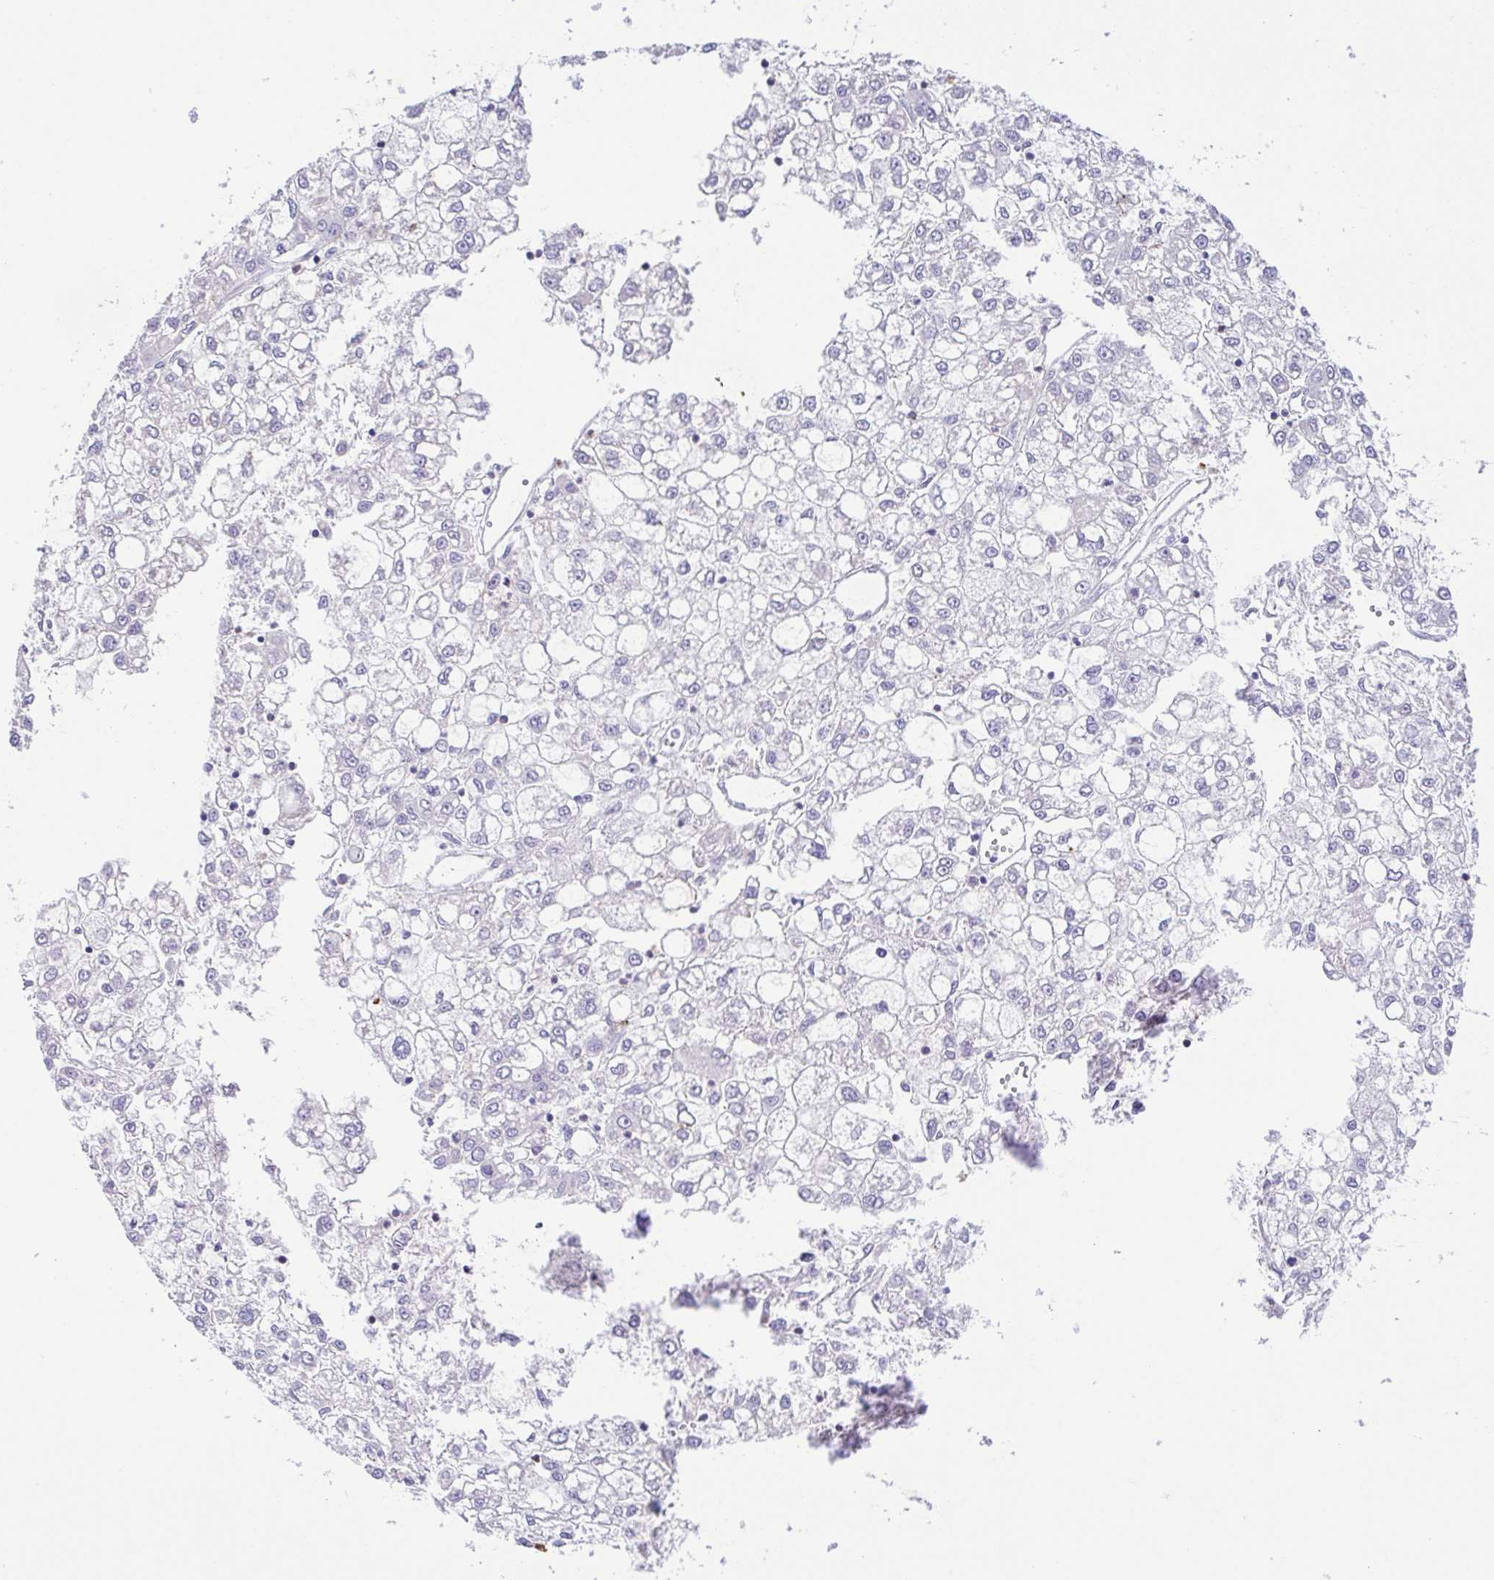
{"staining": {"intensity": "negative", "quantity": "none", "location": "none"}, "tissue": "liver cancer", "cell_type": "Tumor cells", "image_type": "cancer", "snomed": [{"axis": "morphology", "description": "Carcinoma, Hepatocellular, NOS"}, {"axis": "topography", "description": "Liver"}], "caption": "DAB (3,3'-diaminobenzidine) immunohistochemical staining of human liver hepatocellular carcinoma exhibits no significant positivity in tumor cells.", "gene": "PGLYRP1", "patient": {"sex": "male", "age": 40}}